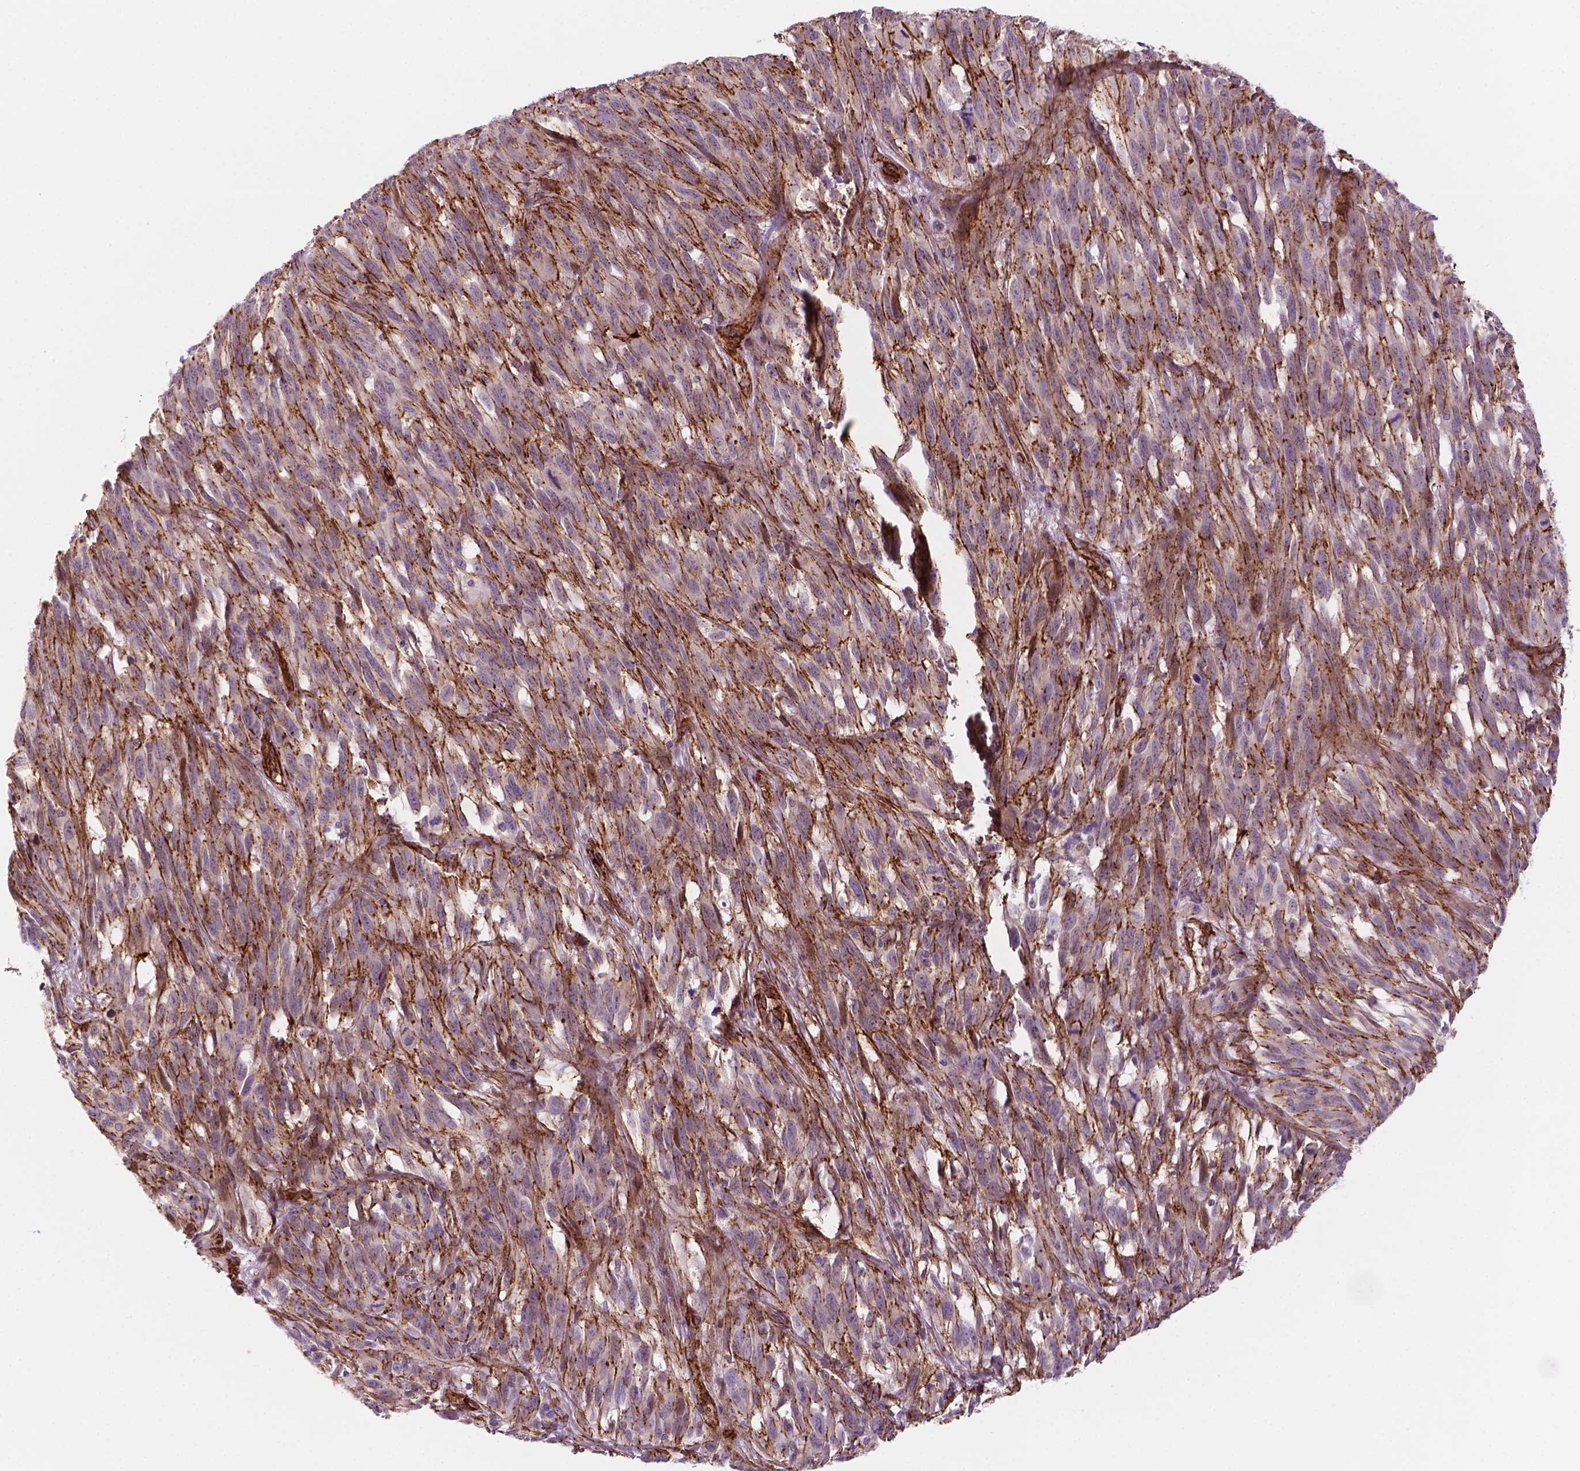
{"staining": {"intensity": "moderate", "quantity": ">75%", "location": "cytoplasmic/membranous"}, "tissue": "melanoma", "cell_type": "Tumor cells", "image_type": "cancer", "snomed": [{"axis": "morphology", "description": "Malignant melanoma, NOS"}, {"axis": "topography", "description": "Vulva, labia, clitoris and Bartholin´s gland, NO"}], "caption": "Tumor cells reveal moderate cytoplasmic/membranous staining in approximately >75% of cells in melanoma.", "gene": "EGFL8", "patient": {"sex": "female", "age": 75}}